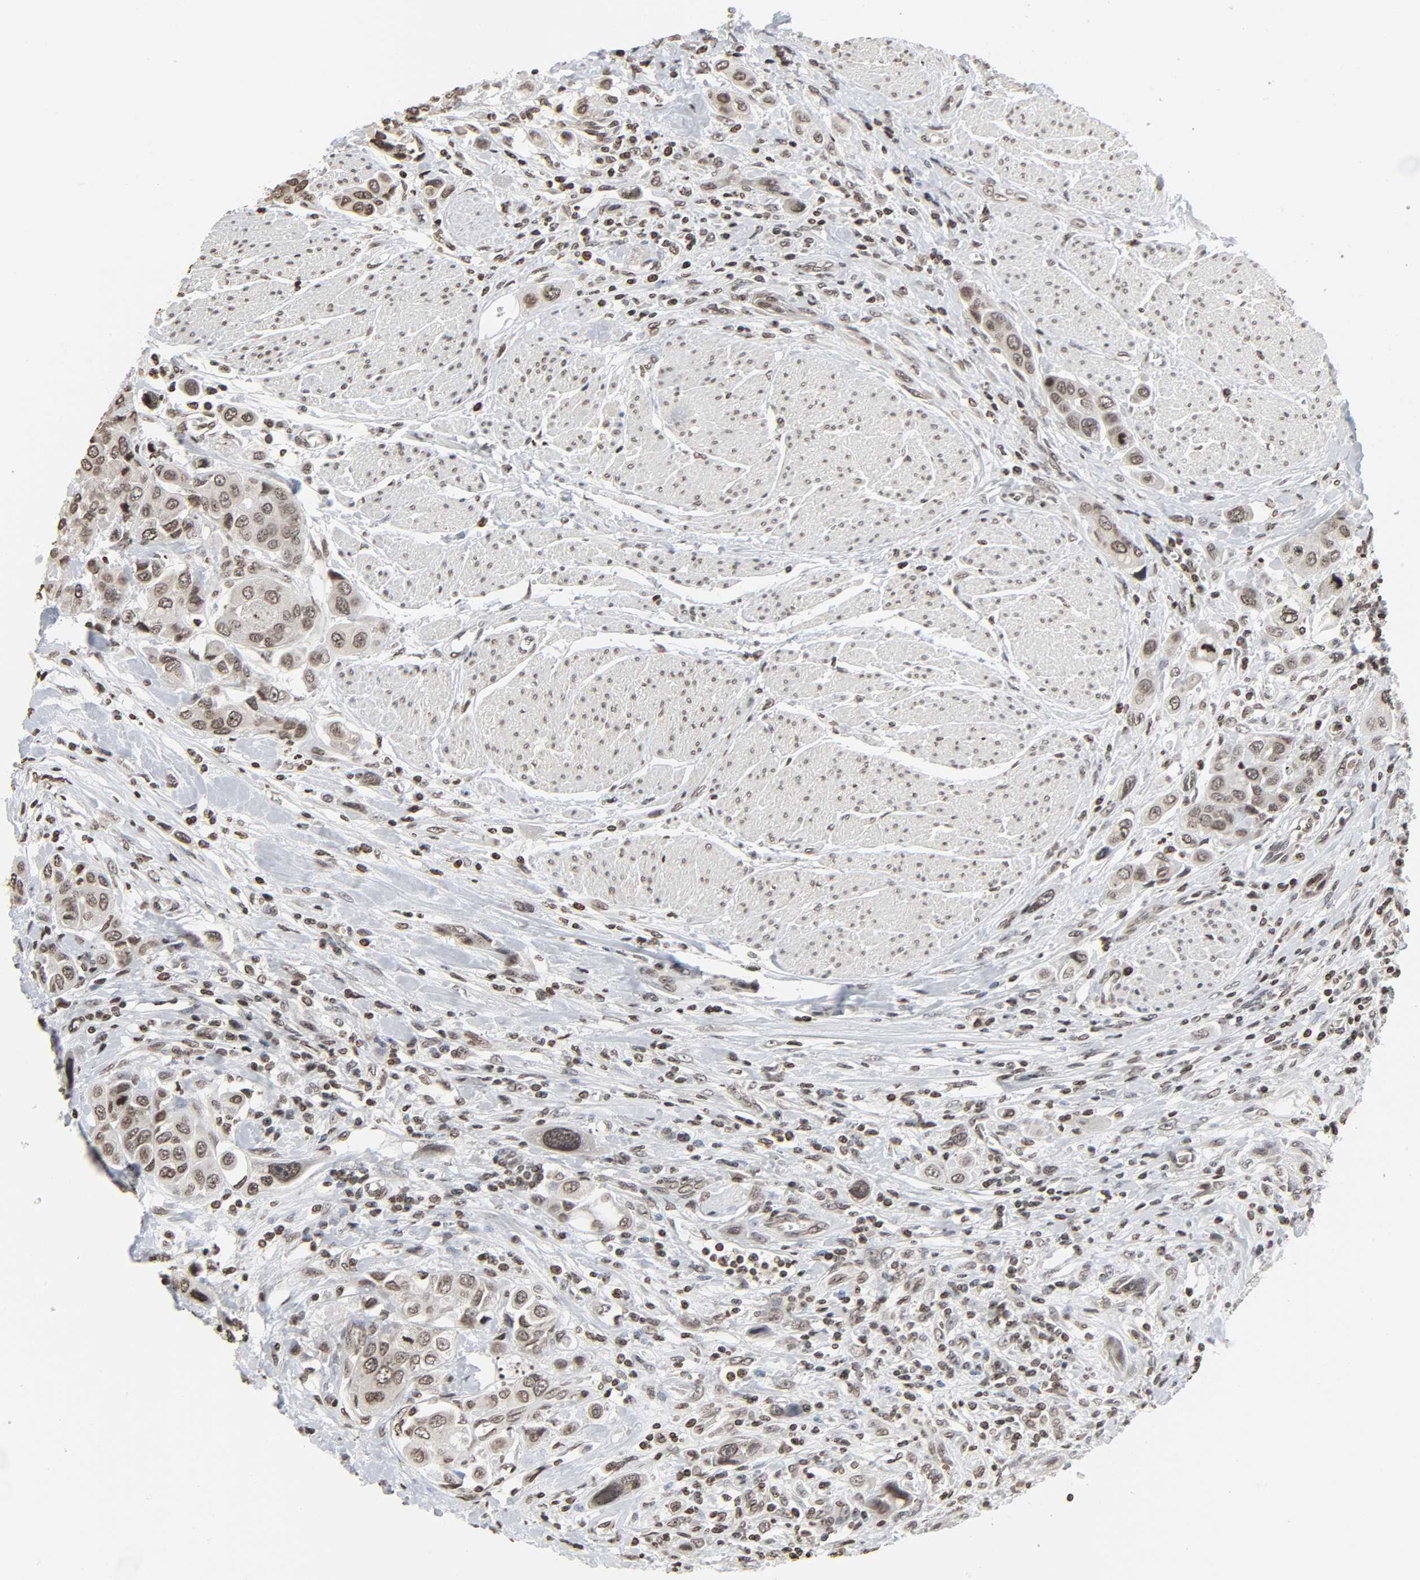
{"staining": {"intensity": "moderate", "quantity": ">75%", "location": "nuclear"}, "tissue": "urothelial cancer", "cell_type": "Tumor cells", "image_type": "cancer", "snomed": [{"axis": "morphology", "description": "Urothelial carcinoma, High grade"}, {"axis": "topography", "description": "Urinary bladder"}], "caption": "Moderate nuclear expression for a protein is appreciated in about >75% of tumor cells of high-grade urothelial carcinoma using immunohistochemistry.", "gene": "ELAVL1", "patient": {"sex": "male", "age": 50}}